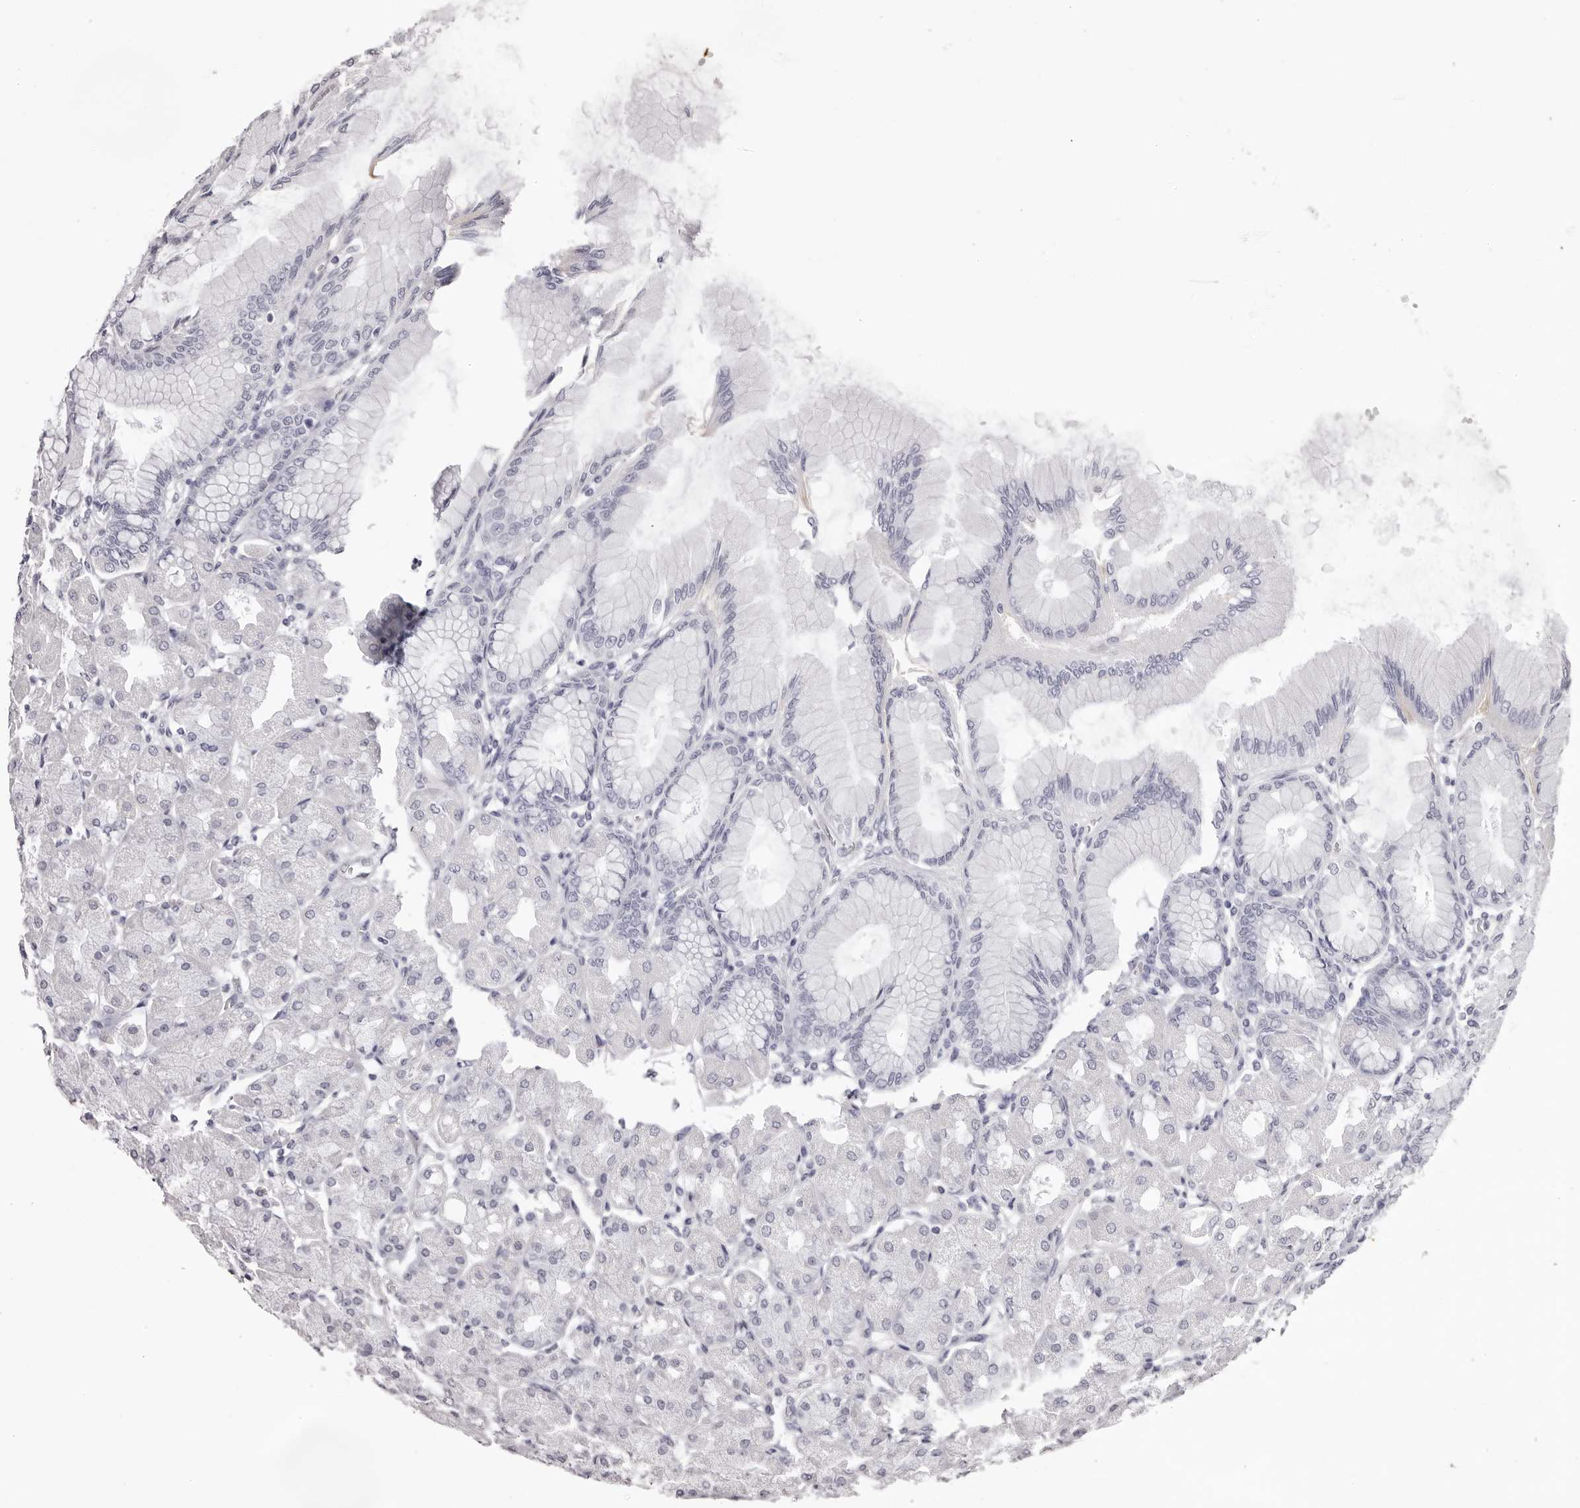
{"staining": {"intensity": "negative", "quantity": "none", "location": "none"}, "tissue": "stomach", "cell_type": "Glandular cells", "image_type": "normal", "snomed": [{"axis": "morphology", "description": "Normal tissue, NOS"}, {"axis": "topography", "description": "Stomach, upper"}], "caption": "Human stomach stained for a protein using immunohistochemistry (IHC) shows no expression in glandular cells.", "gene": "PEG10", "patient": {"sex": "female", "age": 56}}